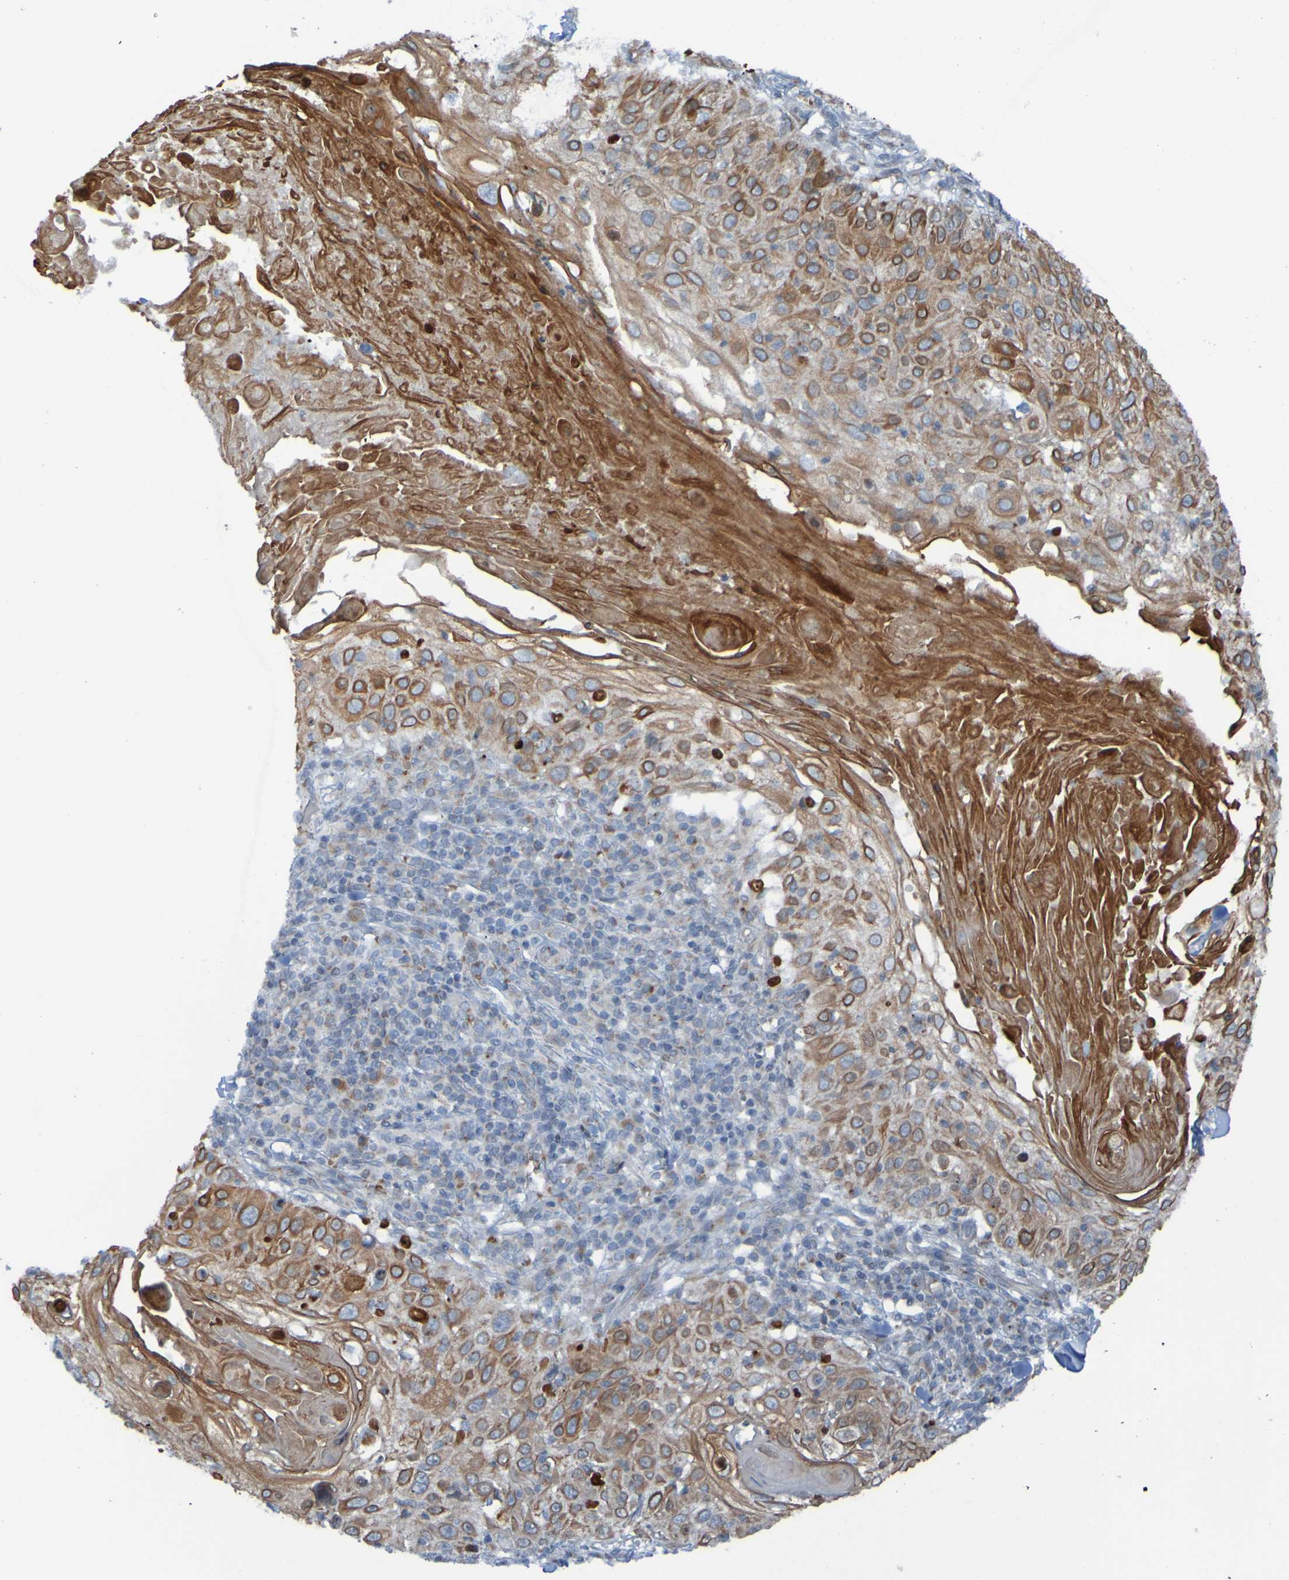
{"staining": {"intensity": "strong", "quantity": "25%-75%", "location": "cytoplasmic/membranous"}, "tissue": "skin cancer", "cell_type": "Tumor cells", "image_type": "cancer", "snomed": [{"axis": "morphology", "description": "Squamous cell carcinoma, NOS"}, {"axis": "topography", "description": "Skin"}], "caption": "Skin cancer (squamous cell carcinoma) was stained to show a protein in brown. There is high levels of strong cytoplasmic/membranous staining in about 25%-75% of tumor cells.", "gene": "UNG", "patient": {"sex": "male", "age": 86}}